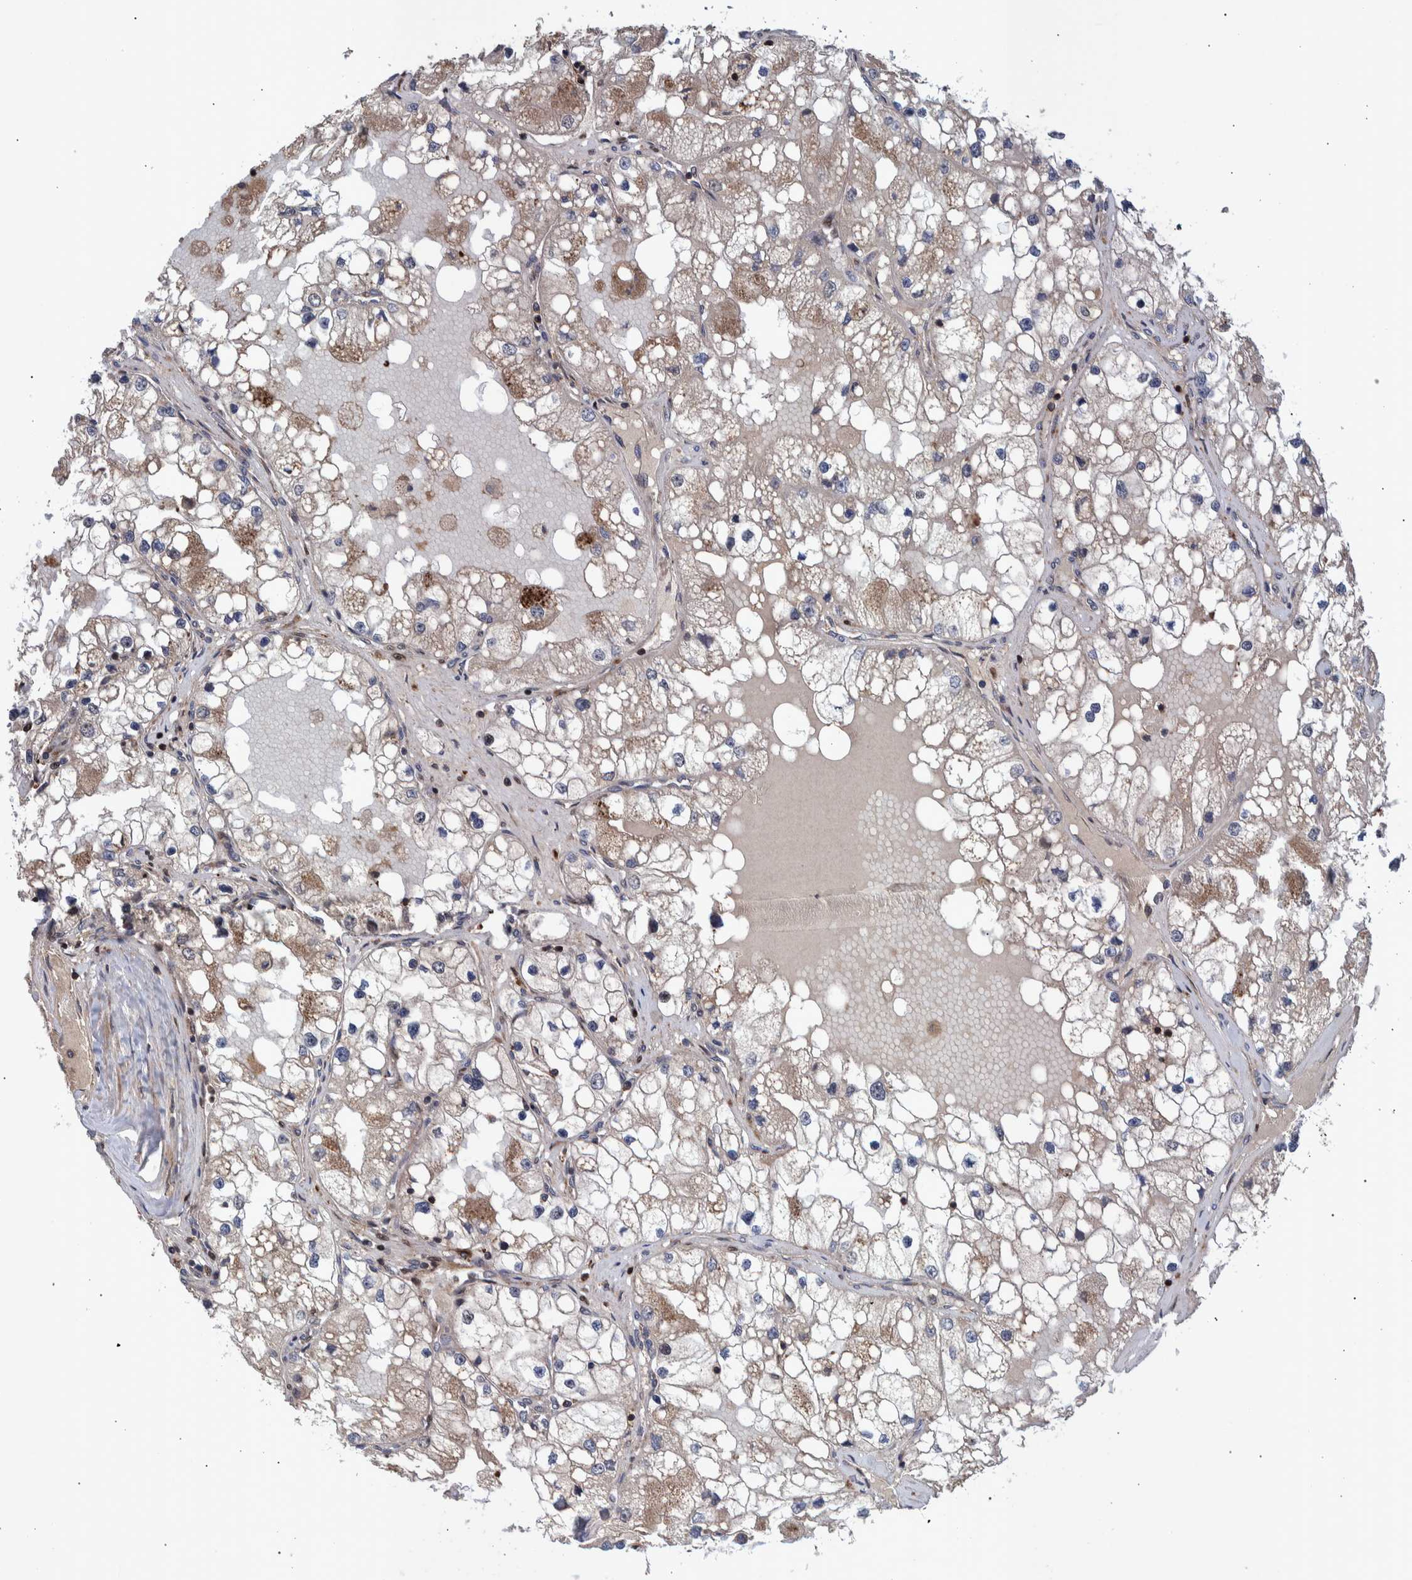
{"staining": {"intensity": "weak", "quantity": "25%-75%", "location": "cytoplasmic/membranous"}, "tissue": "renal cancer", "cell_type": "Tumor cells", "image_type": "cancer", "snomed": [{"axis": "morphology", "description": "Adenocarcinoma, NOS"}, {"axis": "topography", "description": "Kidney"}], "caption": "Immunohistochemical staining of human renal adenocarcinoma exhibits weak cytoplasmic/membranous protein positivity in approximately 25%-75% of tumor cells.", "gene": "SHISA6", "patient": {"sex": "male", "age": 68}}